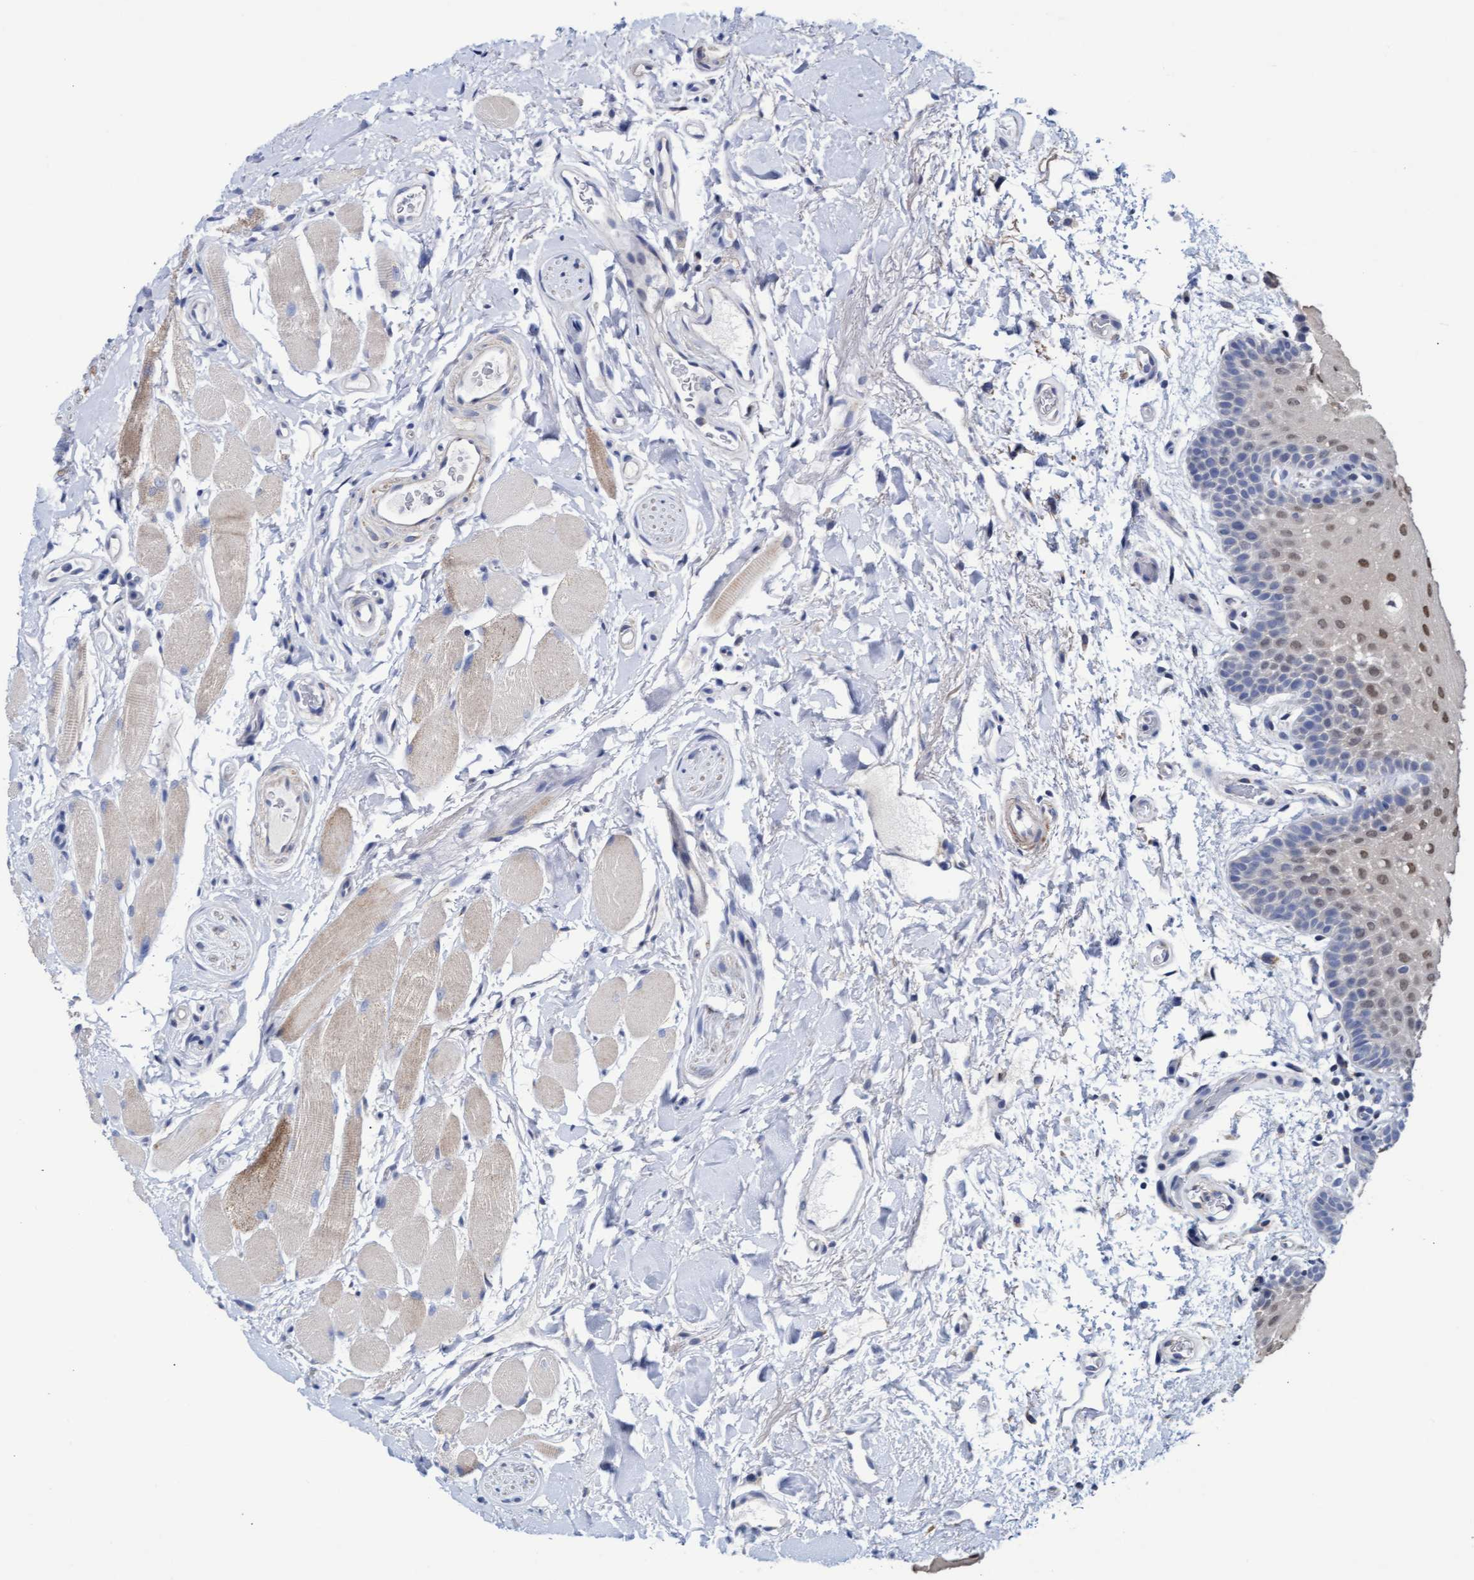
{"staining": {"intensity": "moderate", "quantity": "25%-75%", "location": "nuclear"}, "tissue": "oral mucosa", "cell_type": "Squamous epithelial cells", "image_type": "normal", "snomed": [{"axis": "morphology", "description": "Normal tissue, NOS"}, {"axis": "topography", "description": "Oral tissue"}], "caption": "The photomicrograph displays a brown stain indicating the presence of a protein in the nuclear of squamous epithelial cells in oral mucosa. Immunohistochemistry (ihc) stains the protein in brown and the nuclei are stained blue.", "gene": "ZNF750", "patient": {"sex": "male", "age": 62}}